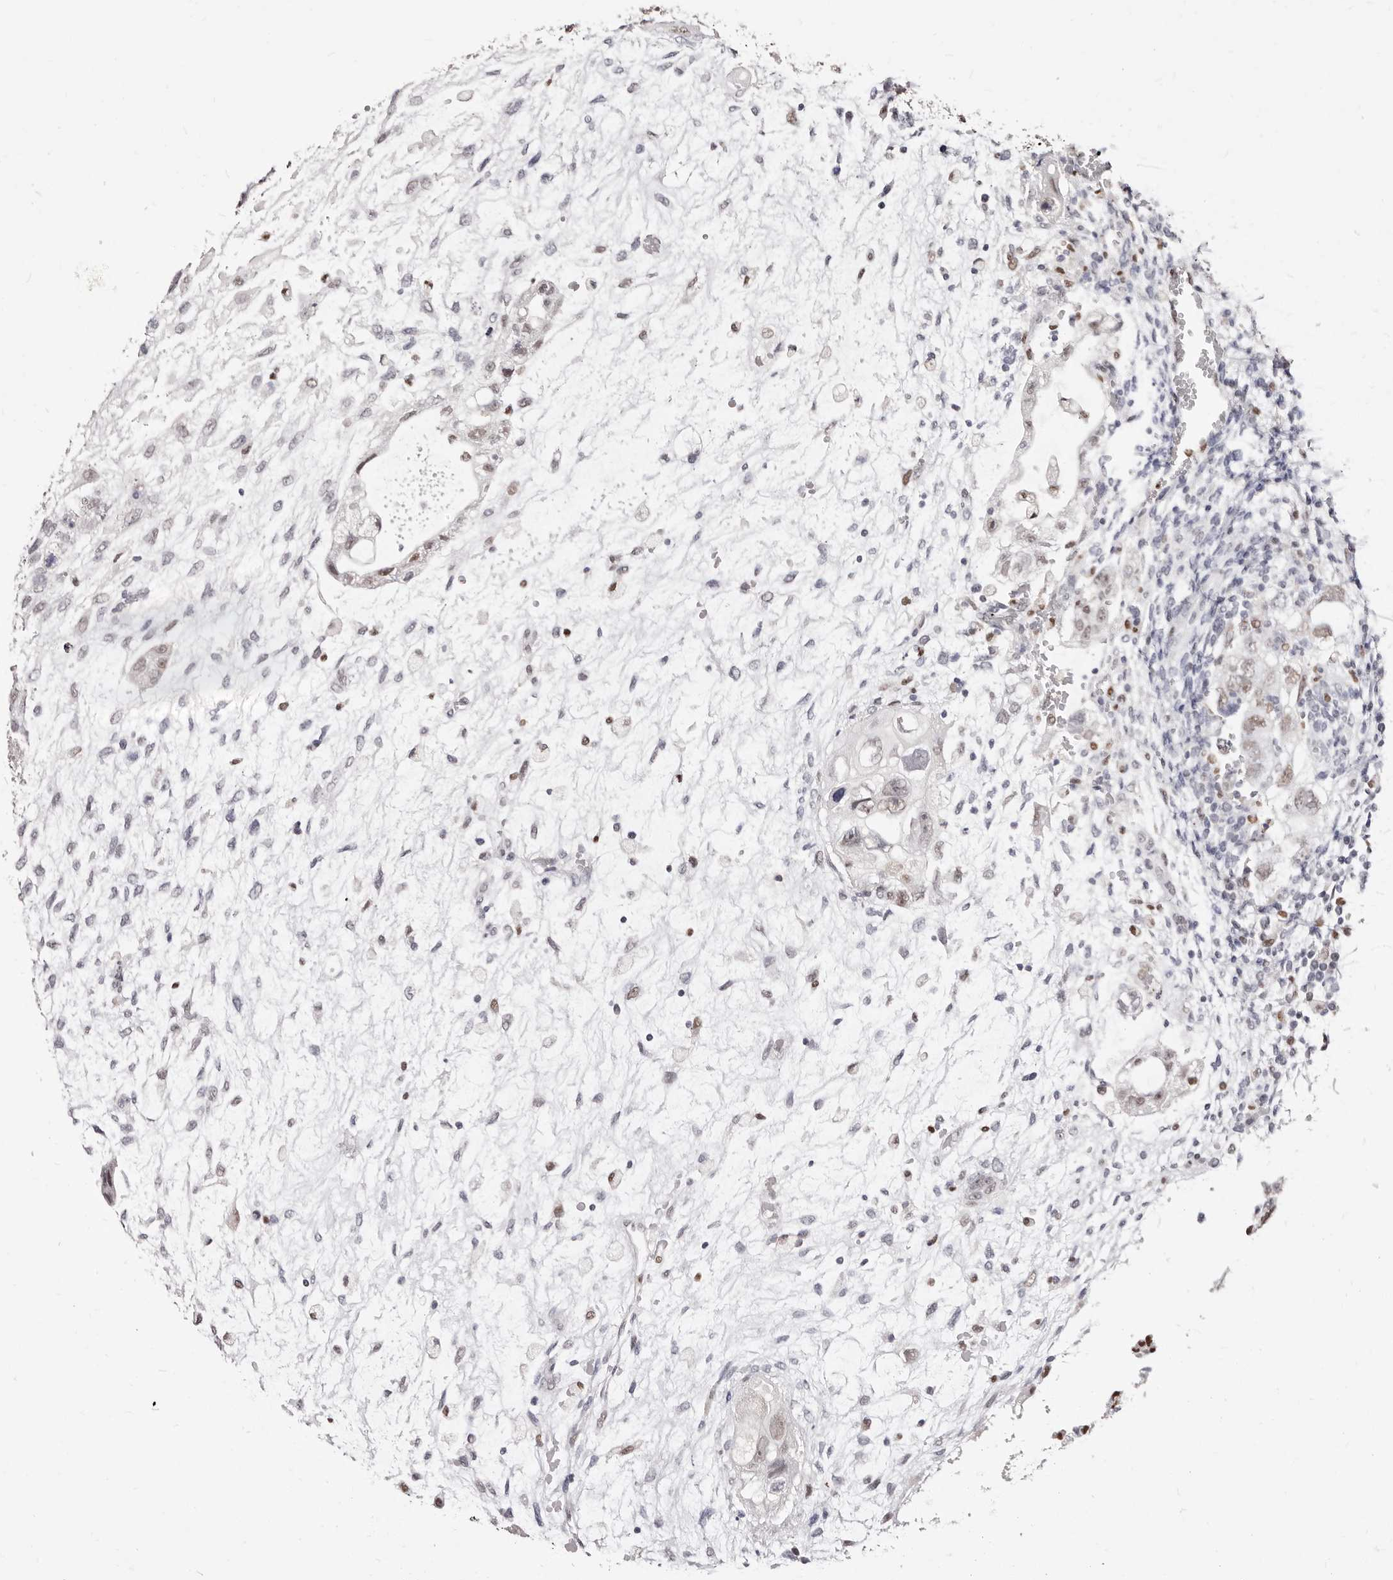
{"staining": {"intensity": "weak", "quantity": "25%-75%", "location": "nuclear"}, "tissue": "testis cancer", "cell_type": "Tumor cells", "image_type": "cancer", "snomed": [{"axis": "morphology", "description": "Carcinoma, Embryonal, NOS"}, {"axis": "topography", "description": "Testis"}], "caption": "Testis cancer (embryonal carcinoma) stained with immunohistochemistry demonstrates weak nuclear expression in about 25%-75% of tumor cells. (DAB (3,3'-diaminobenzidine) IHC, brown staining for protein, blue staining for nuclei).", "gene": "TKT", "patient": {"sex": "male", "age": 36}}